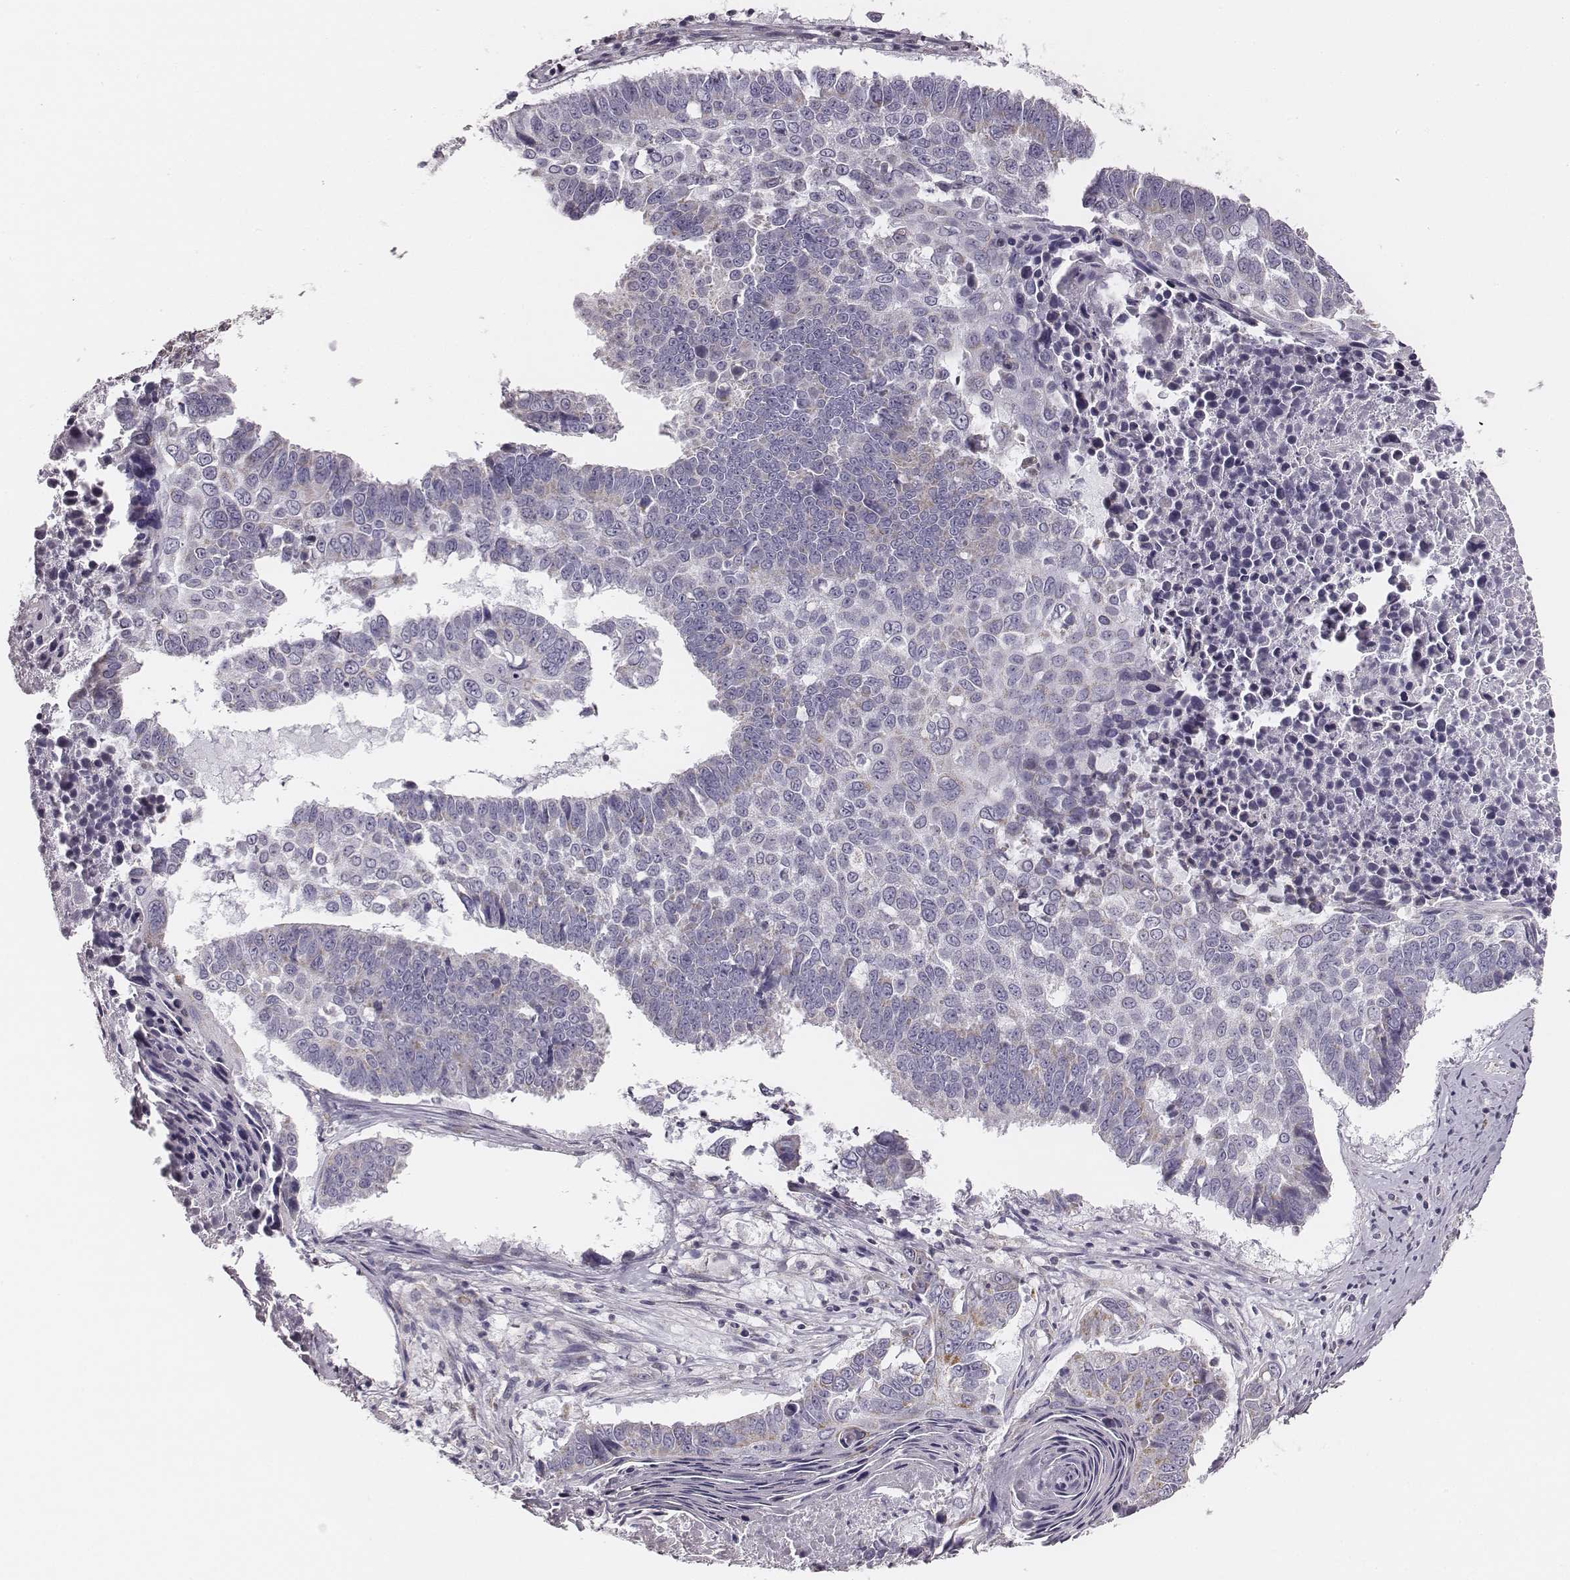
{"staining": {"intensity": "negative", "quantity": "none", "location": "none"}, "tissue": "lung cancer", "cell_type": "Tumor cells", "image_type": "cancer", "snomed": [{"axis": "morphology", "description": "Squamous cell carcinoma, NOS"}, {"axis": "topography", "description": "Lung"}], "caption": "IHC of human lung cancer (squamous cell carcinoma) exhibits no expression in tumor cells.", "gene": "UBL4B", "patient": {"sex": "male", "age": 73}}